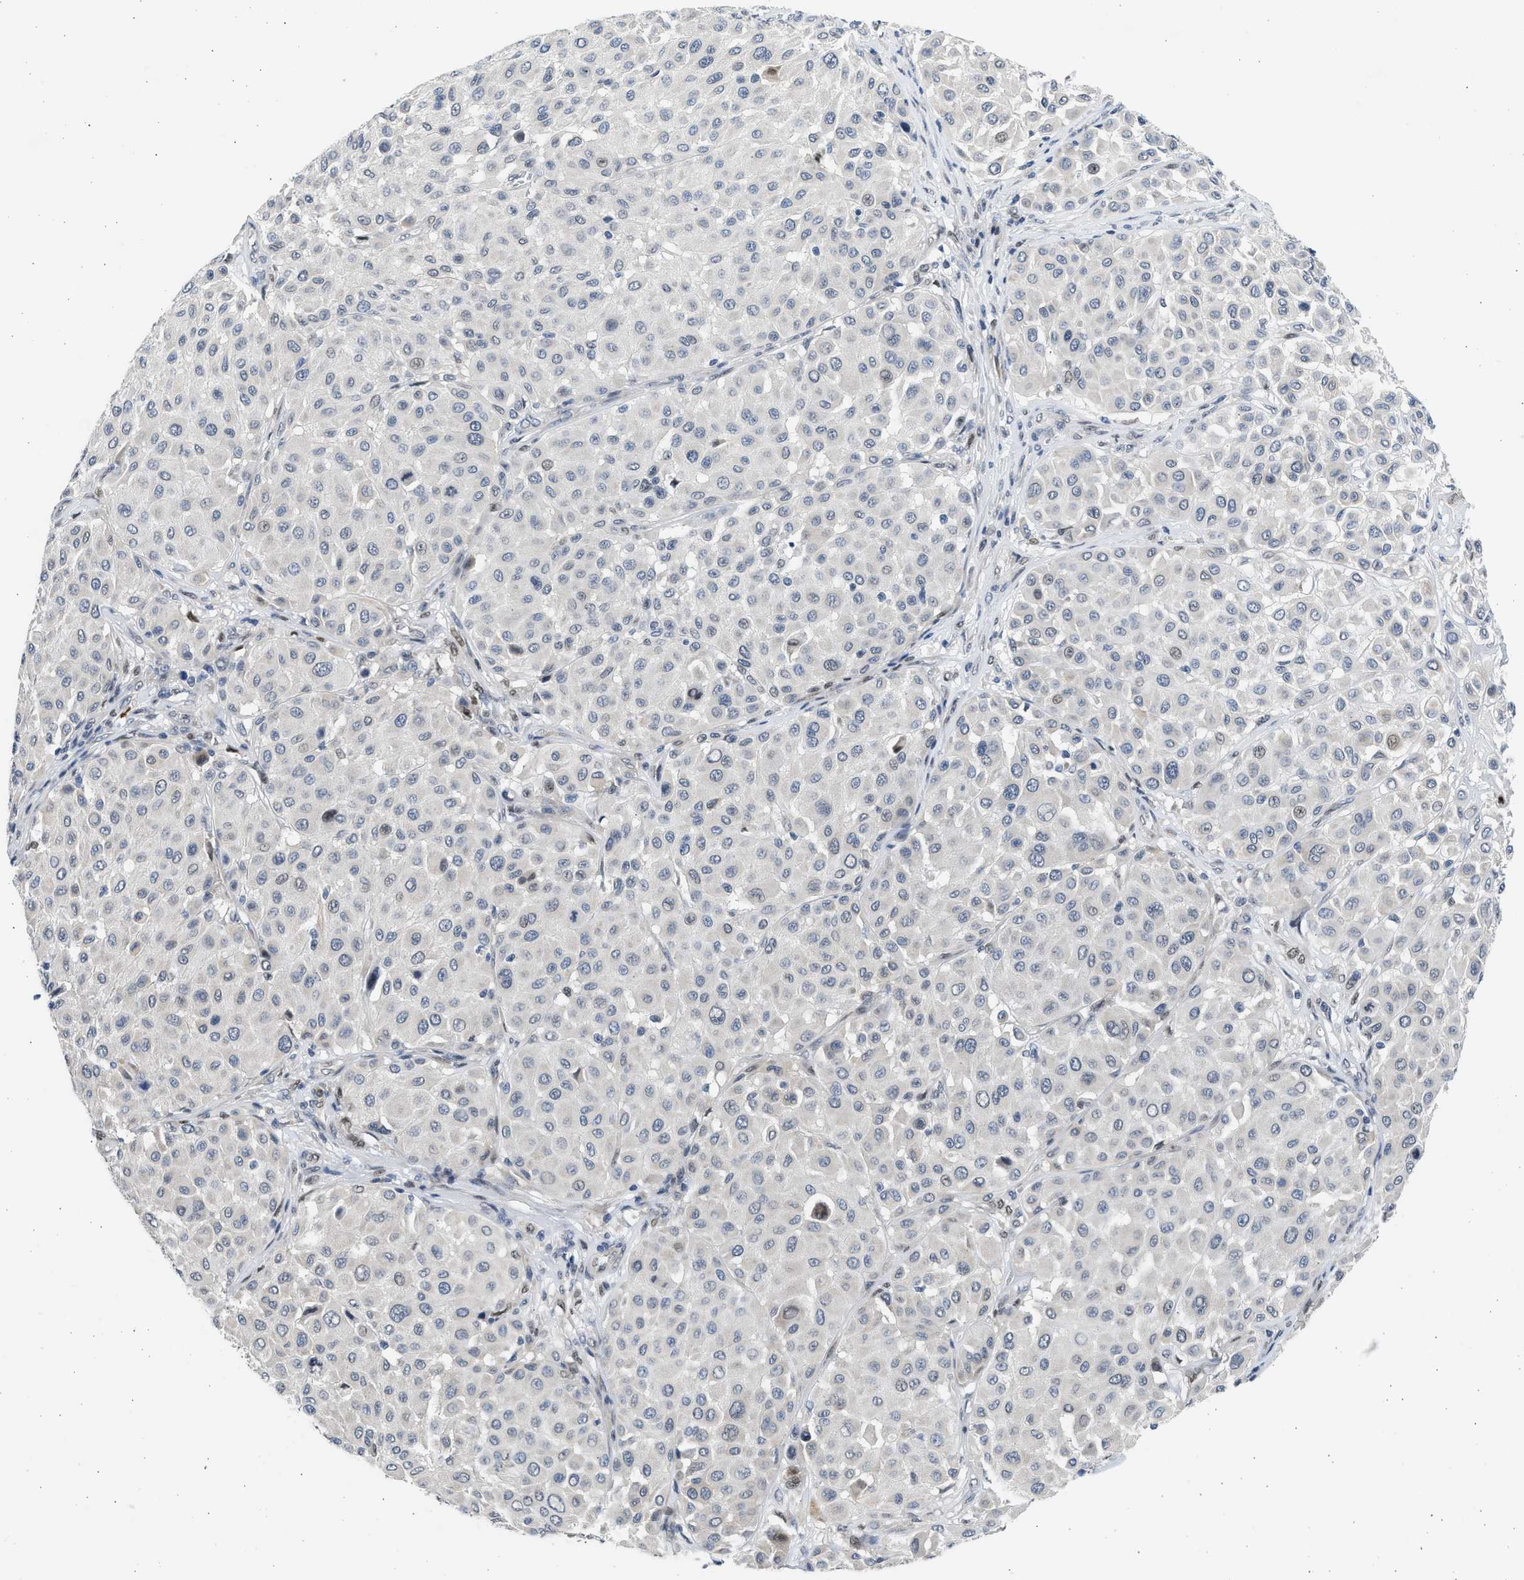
{"staining": {"intensity": "moderate", "quantity": "<25%", "location": "nuclear"}, "tissue": "melanoma", "cell_type": "Tumor cells", "image_type": "cancer", "snomed": [{"axis": "morphology", "description": "Malignant melanoma, Metastatic site"}, {"axis": "topography", "description": "Soft tissue"}], "caption": "Tumor cells reveal moderate nuclear expression in about <25% of cells in melanoma.", "gene": "HMGN3", "patient": {"sex": "male", "age": 41}}